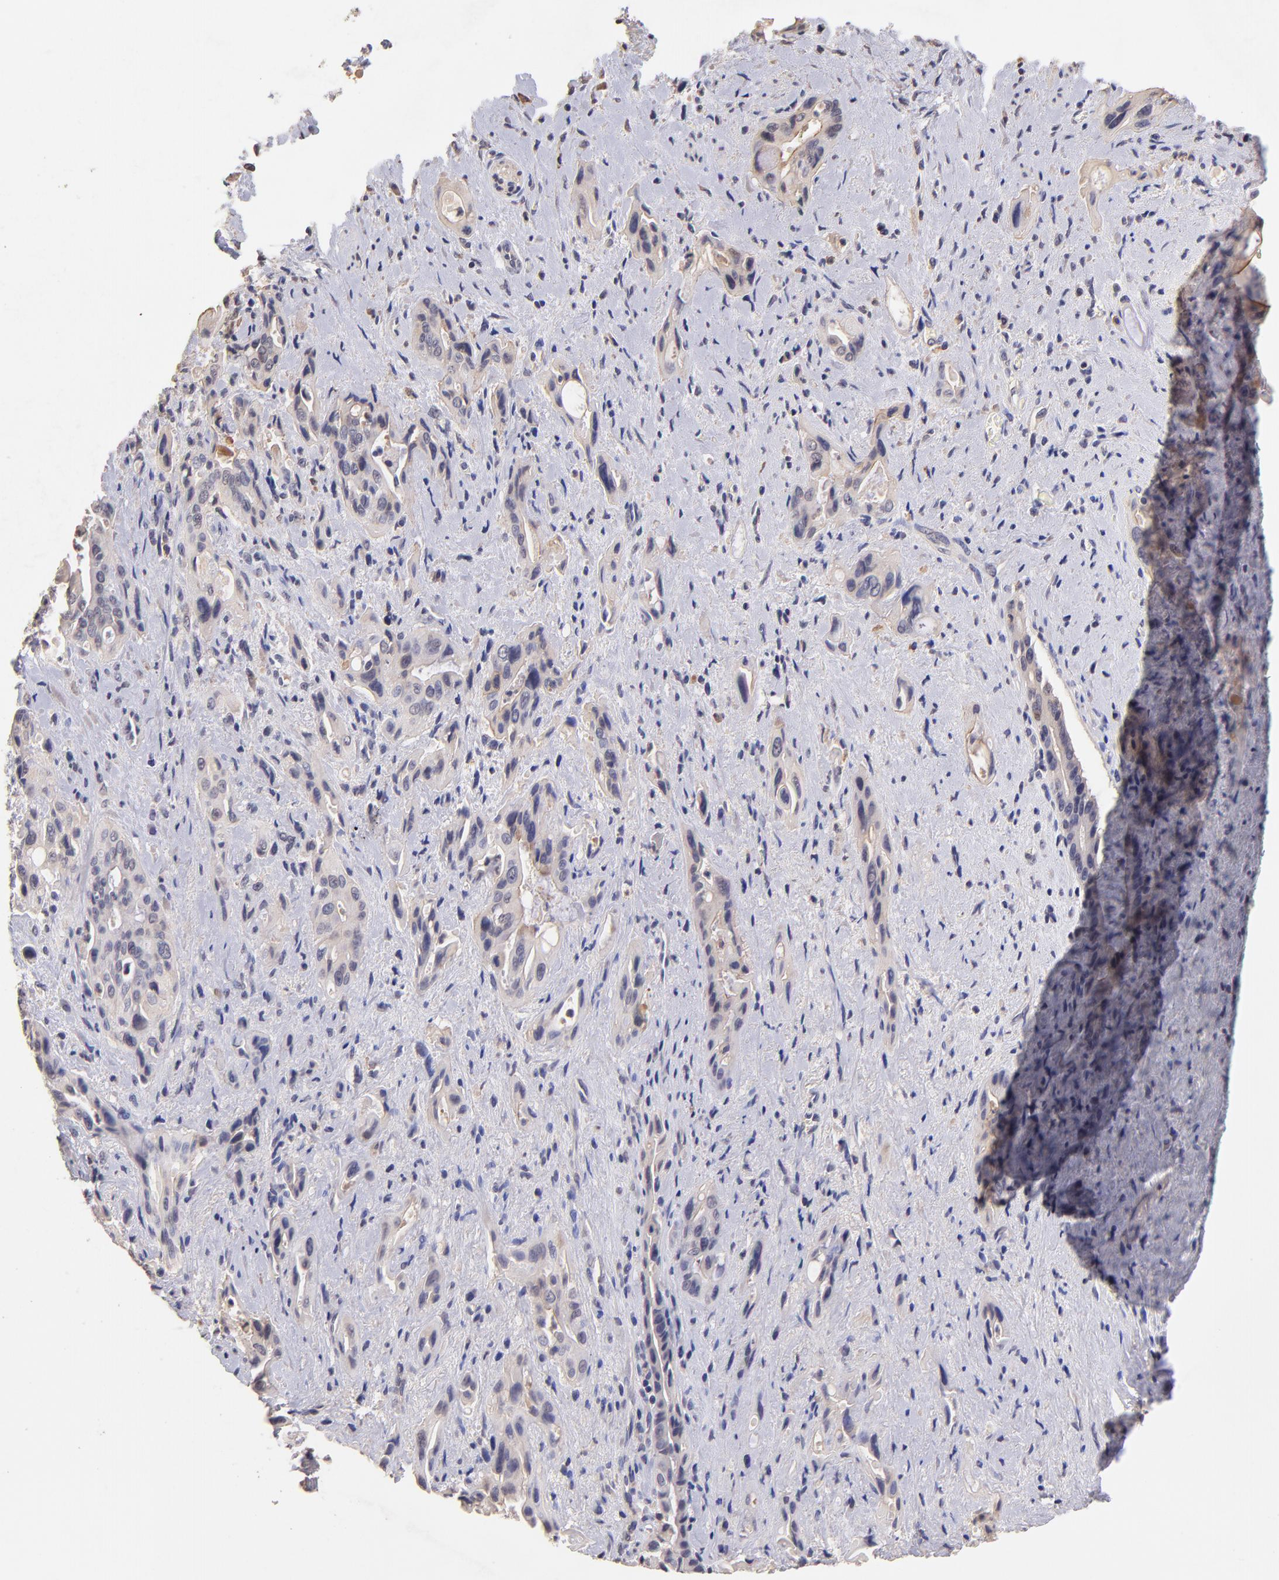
{"staining": {"intensity": "negative", "quantity": "none", "location": "none"}, "tissue": "pancreatic cancer", "cell_type": "Tumor cells", "image_type": "cancer", "snomed": [{"axis": "morphology", "description": "Adenocarcinoma, NOS"}, {"axis": "topography", "description": "Pancreas"}], "caption": "Immunohistochemistry micrograph of neoplastic tissue: pancreatic adenocarcinoma stained with DAB (3,3'-diaminobenzidine) displays no significant protein expression in tumor cells.", "gene": "RNASEL", "patient": {"sex": "male", "age": 77}}